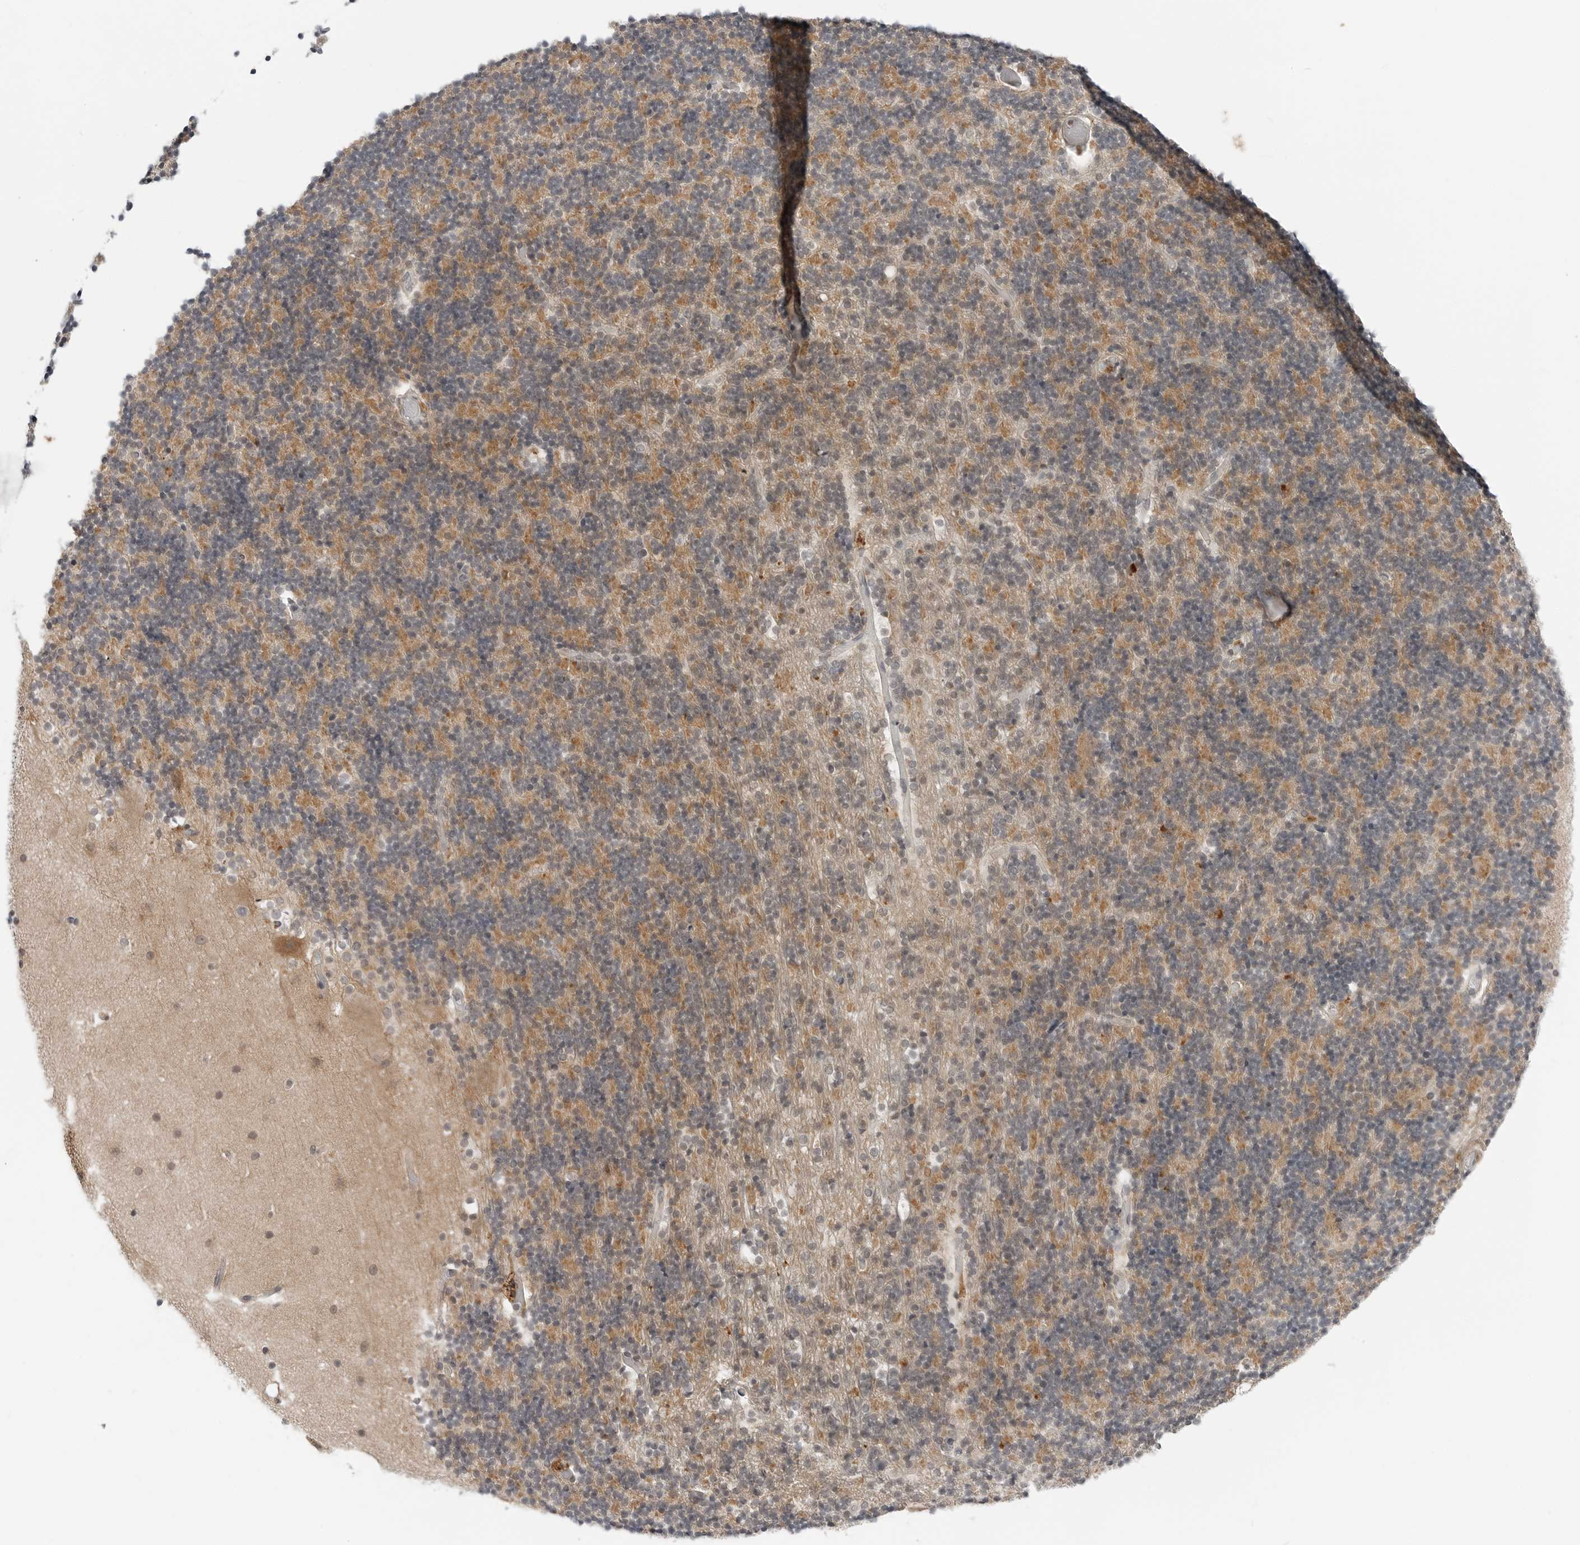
{"staining": {"intensity": "weak", "quantity": "25%-75%", "location": "cytoplasmic/membranous"}, "tissue": "cerebellum", "cell_type": "Cells in granular layer", "image_type": "normal", "snomed": [{"axis": "morphology", "description": "Normal tissue, NOS"}, {"axis": "topography", "description": "Cerebellum"}], "caption": "This is a micrograph of immunohistochemistry (IHC) staining of benign cerebellum, which shows weak expression in the cytoplasmic/membranous of cells in granular layer.", "gene": "FCRLB", "patient": {"sex": "male", "age": 57}}